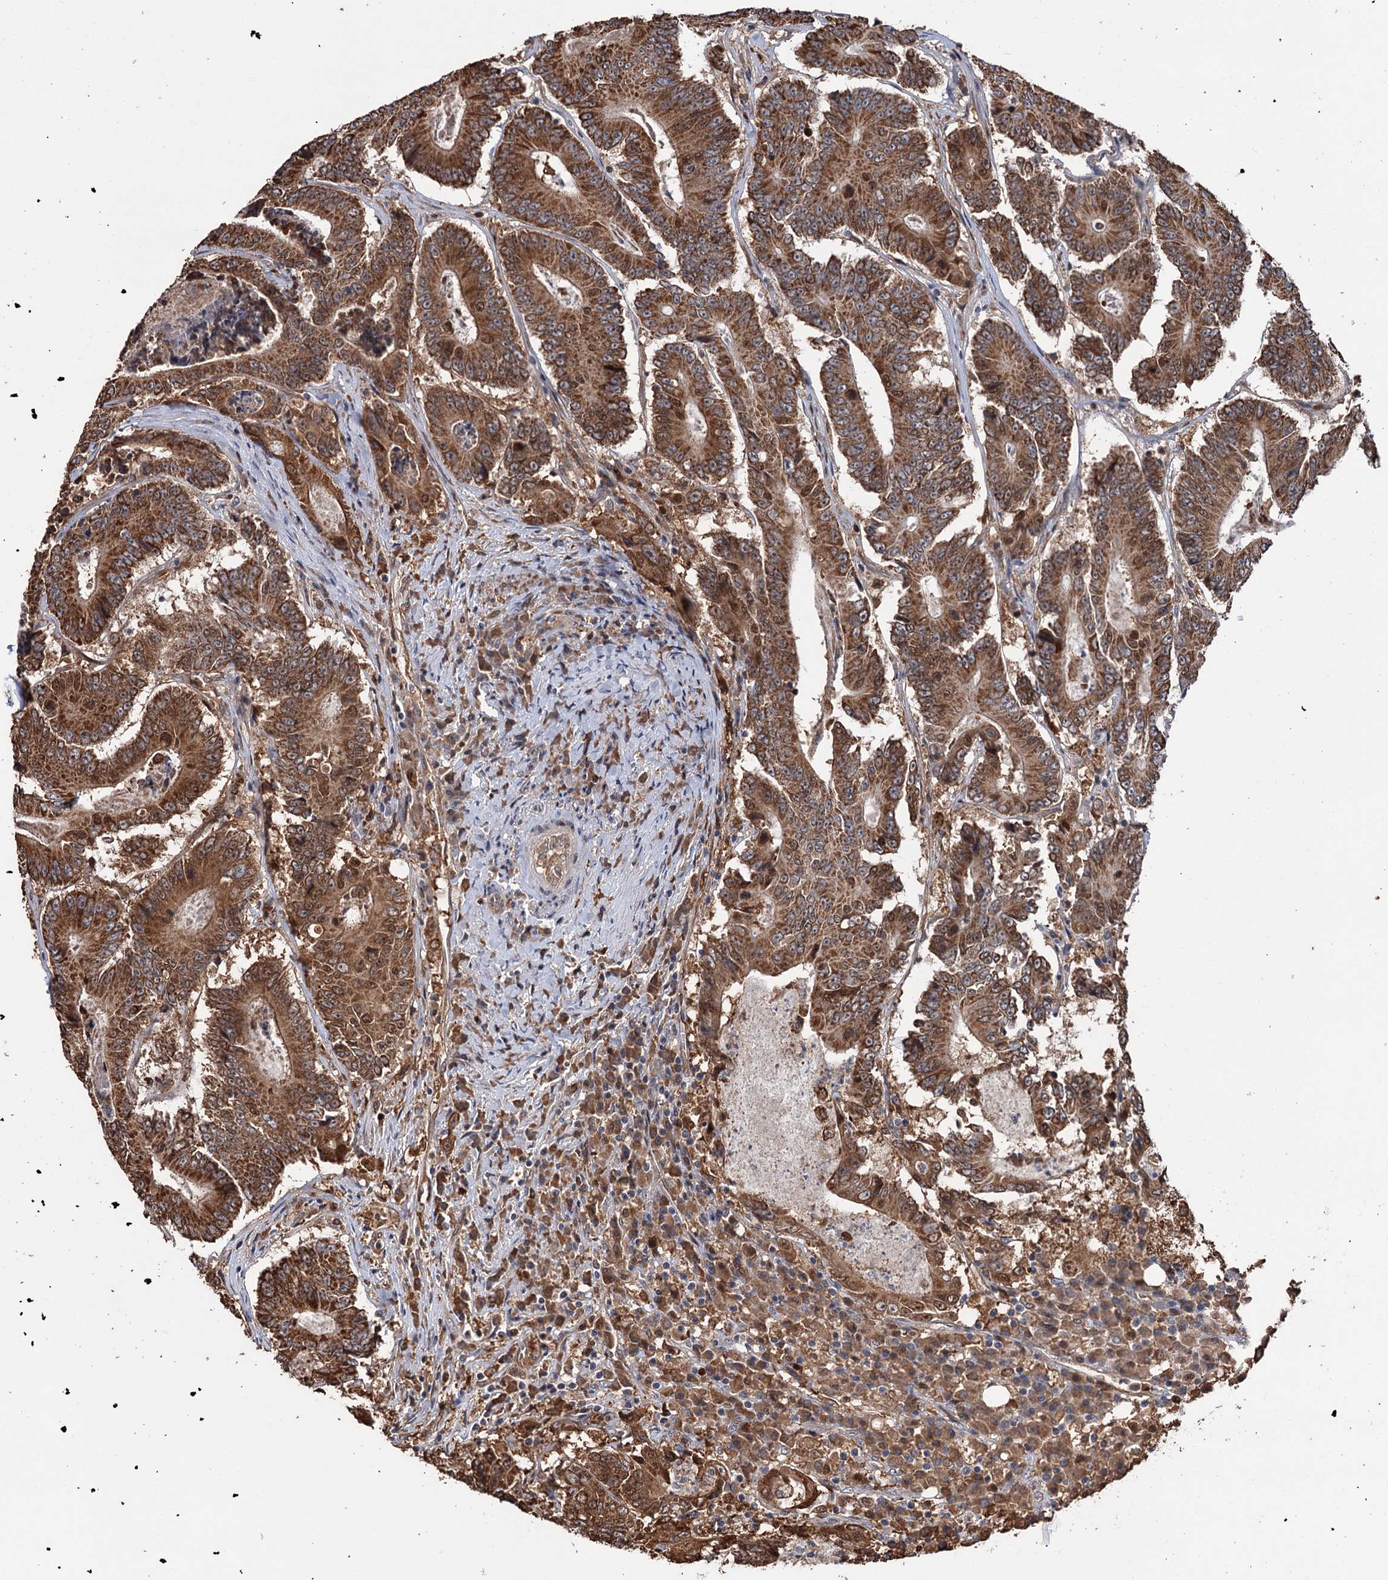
{"staining": {"intensity": "strong", "quantity": ">75%", "location": "cytoplasmic/membranous"}, "tissue": "colorectal cancer", "cell_type": "Tumor cells", "image_type": "cancer", "snomed": [{"axis": "morphology", "description": "Adenocarcinoma, NOS"}, {"axis": "topography", "description": "Colon"}], "caption": "Immunohistochemistry (IHC) image of neoplastic tissue: adenocarcinoma (colorectal) stained using immunohistochemistry exhibits high levels of strong protein expression localized specifically in the cytoplasmic/membranous of tumor cells, appearing as a cytoplasmic/membranous brown color.", "gene": "NCAPD2", "patient": {"sex": "male", "age": 83}}